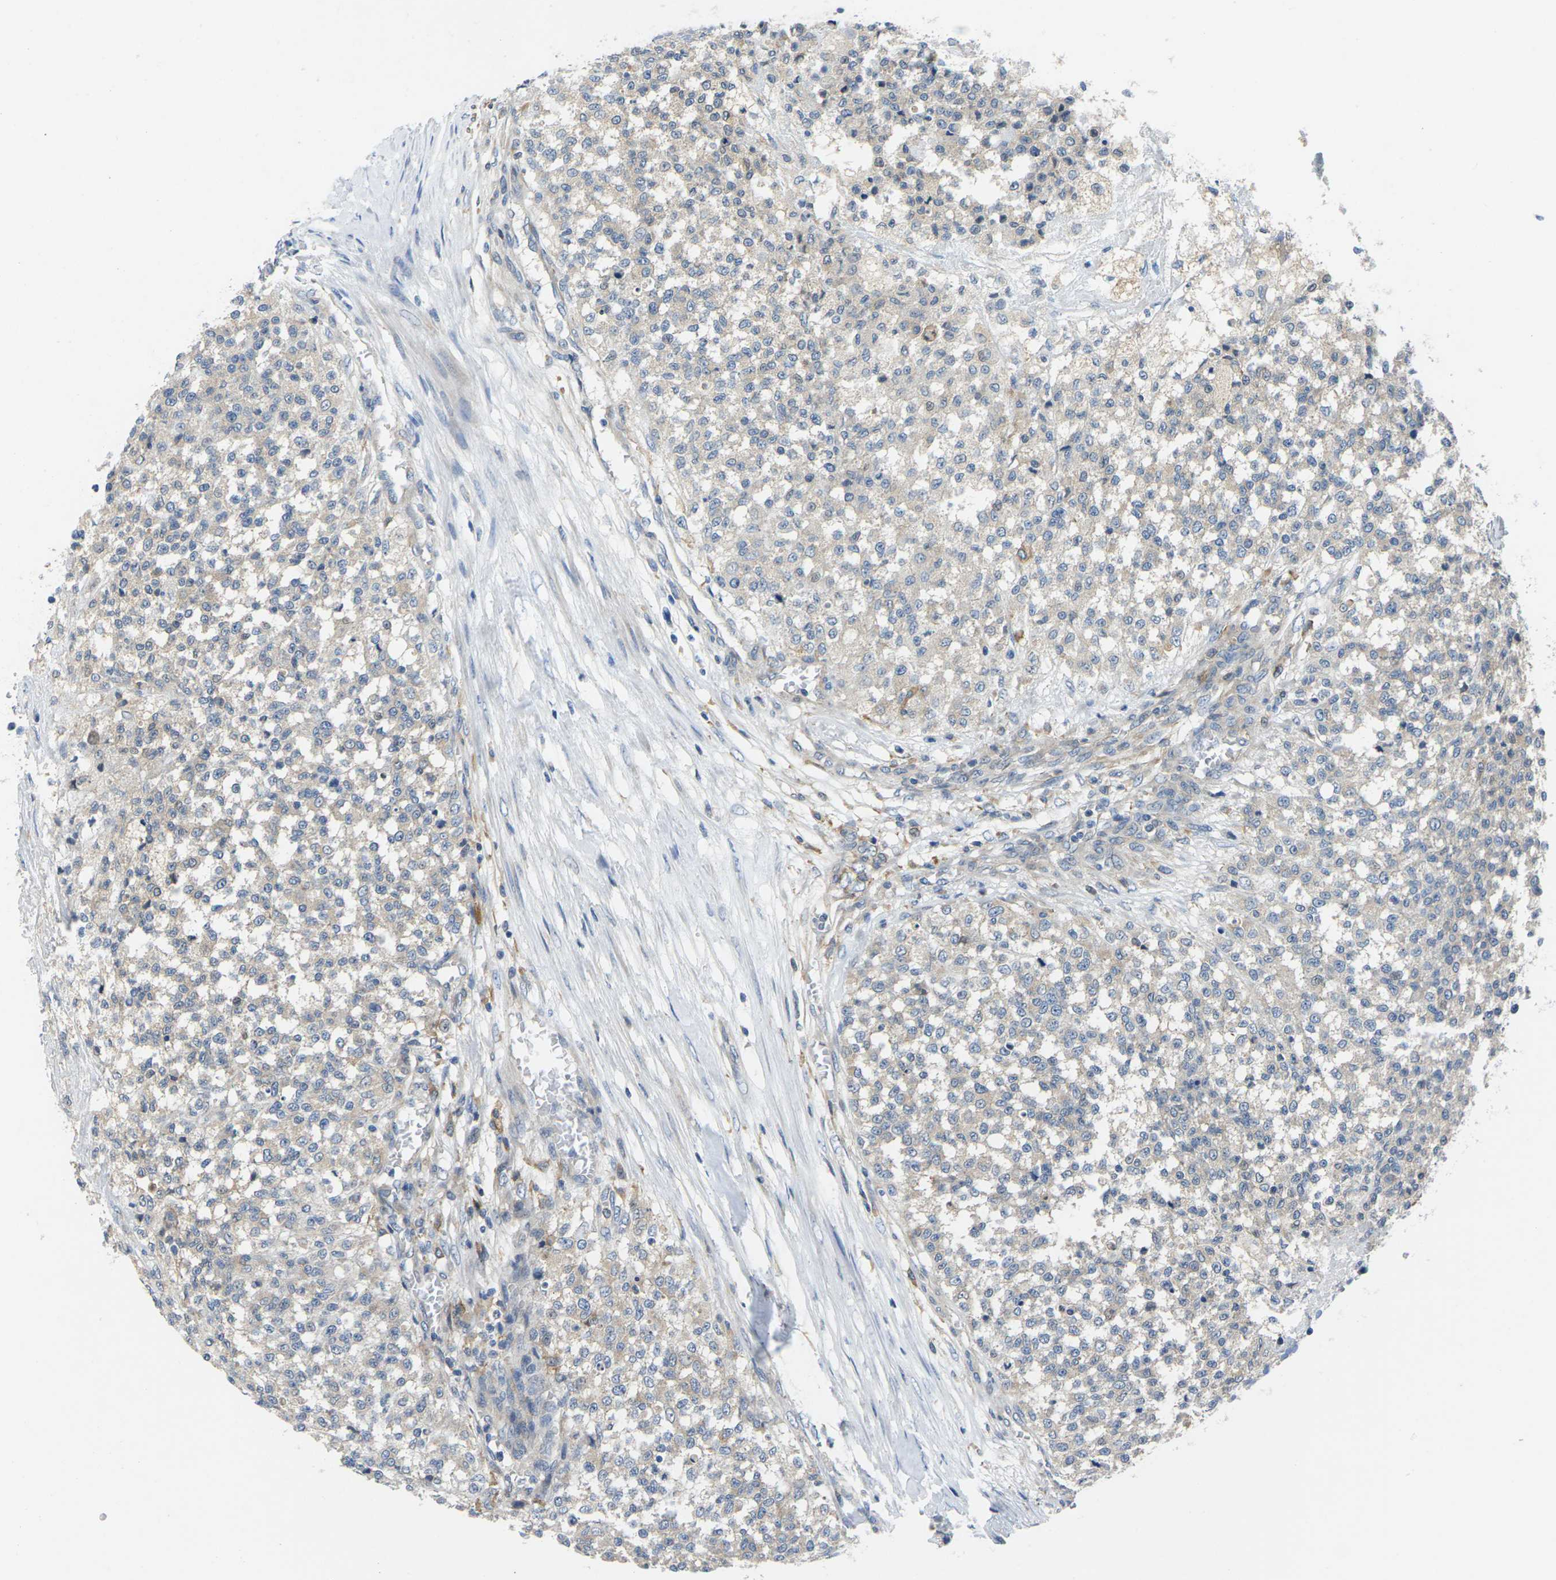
{"staining": {"intensity": "negative", "quantity": "none", "location": "none"}, "tissue": "testis cancer", "cell_type": "Tumor cells", "image_type": "cancer", "snomed": [{"axis": "morphology", "description": "Seminoma, NOS"}, {"axis": "topography", "description": "Testis"}], "caption": "The photomicrograph reveals no staining of tumor cells in testis cancer (seminoma). (Stains: DAB IHC with hematoxylin counter stain, Microscopy: brightfield microscopy at high magnification).", "gene": "SCNN1A", "patient": {"sex": "male", "age": 59}}